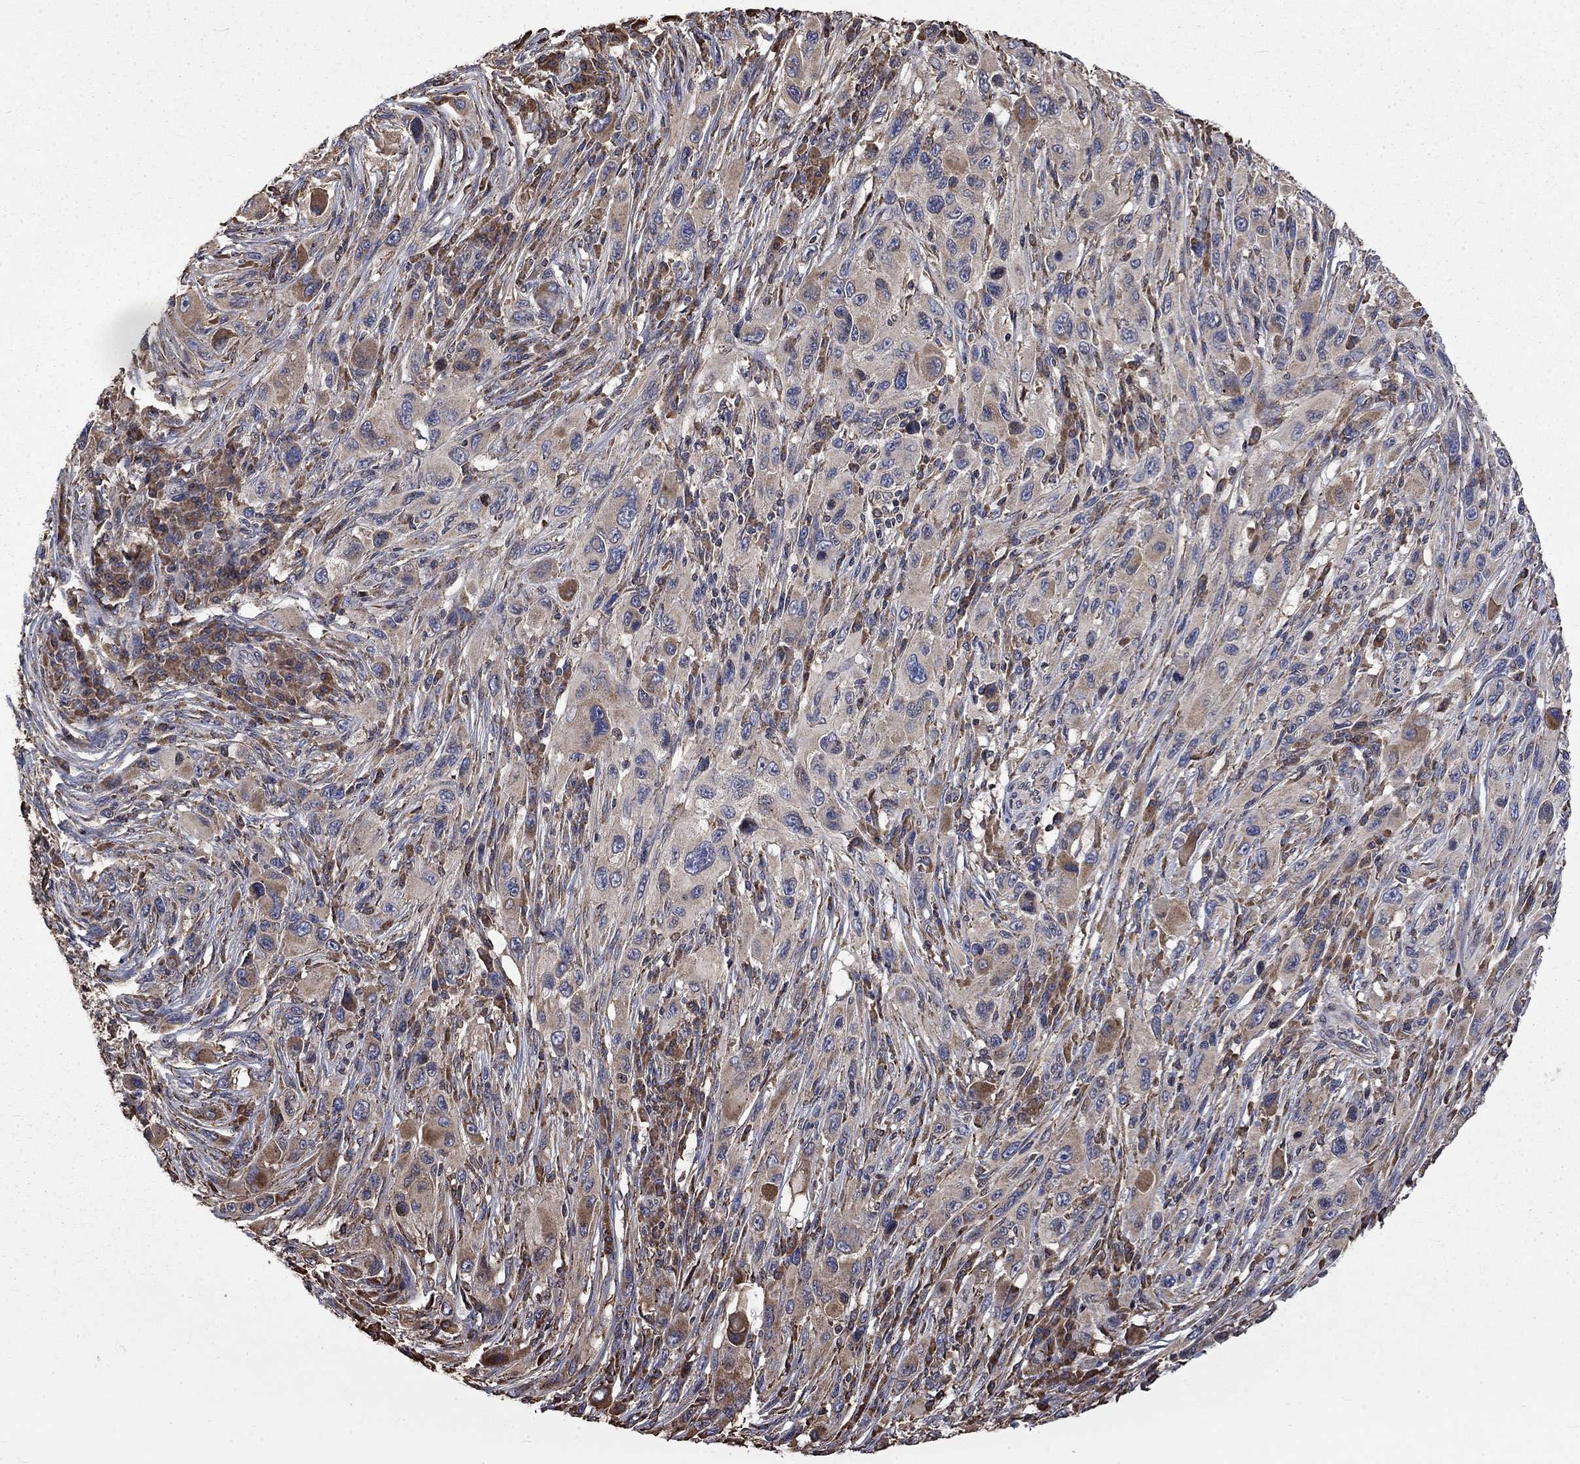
{"staining": {"intensity": "moderate", "quantity": "<25%", "location": "cytoplasmic/membranous"}, "tissue": "melanoma", "cell_type": "Tumor cells", "image_type": "cancer", "snomed": [{"axis": "morphology", "description": "Malignant melanoma, NOS"}, {"axis": "topography", "description": "Skin"}], "caption": "Immunohistochemical staining of human malignant melanoma demonstrates low levels of moderate cytoplasmic/membranous protein positivity in about <25% of tumor cells.", "gene": "ESRRA", "patient": {"sex": "male", "age": 53}}